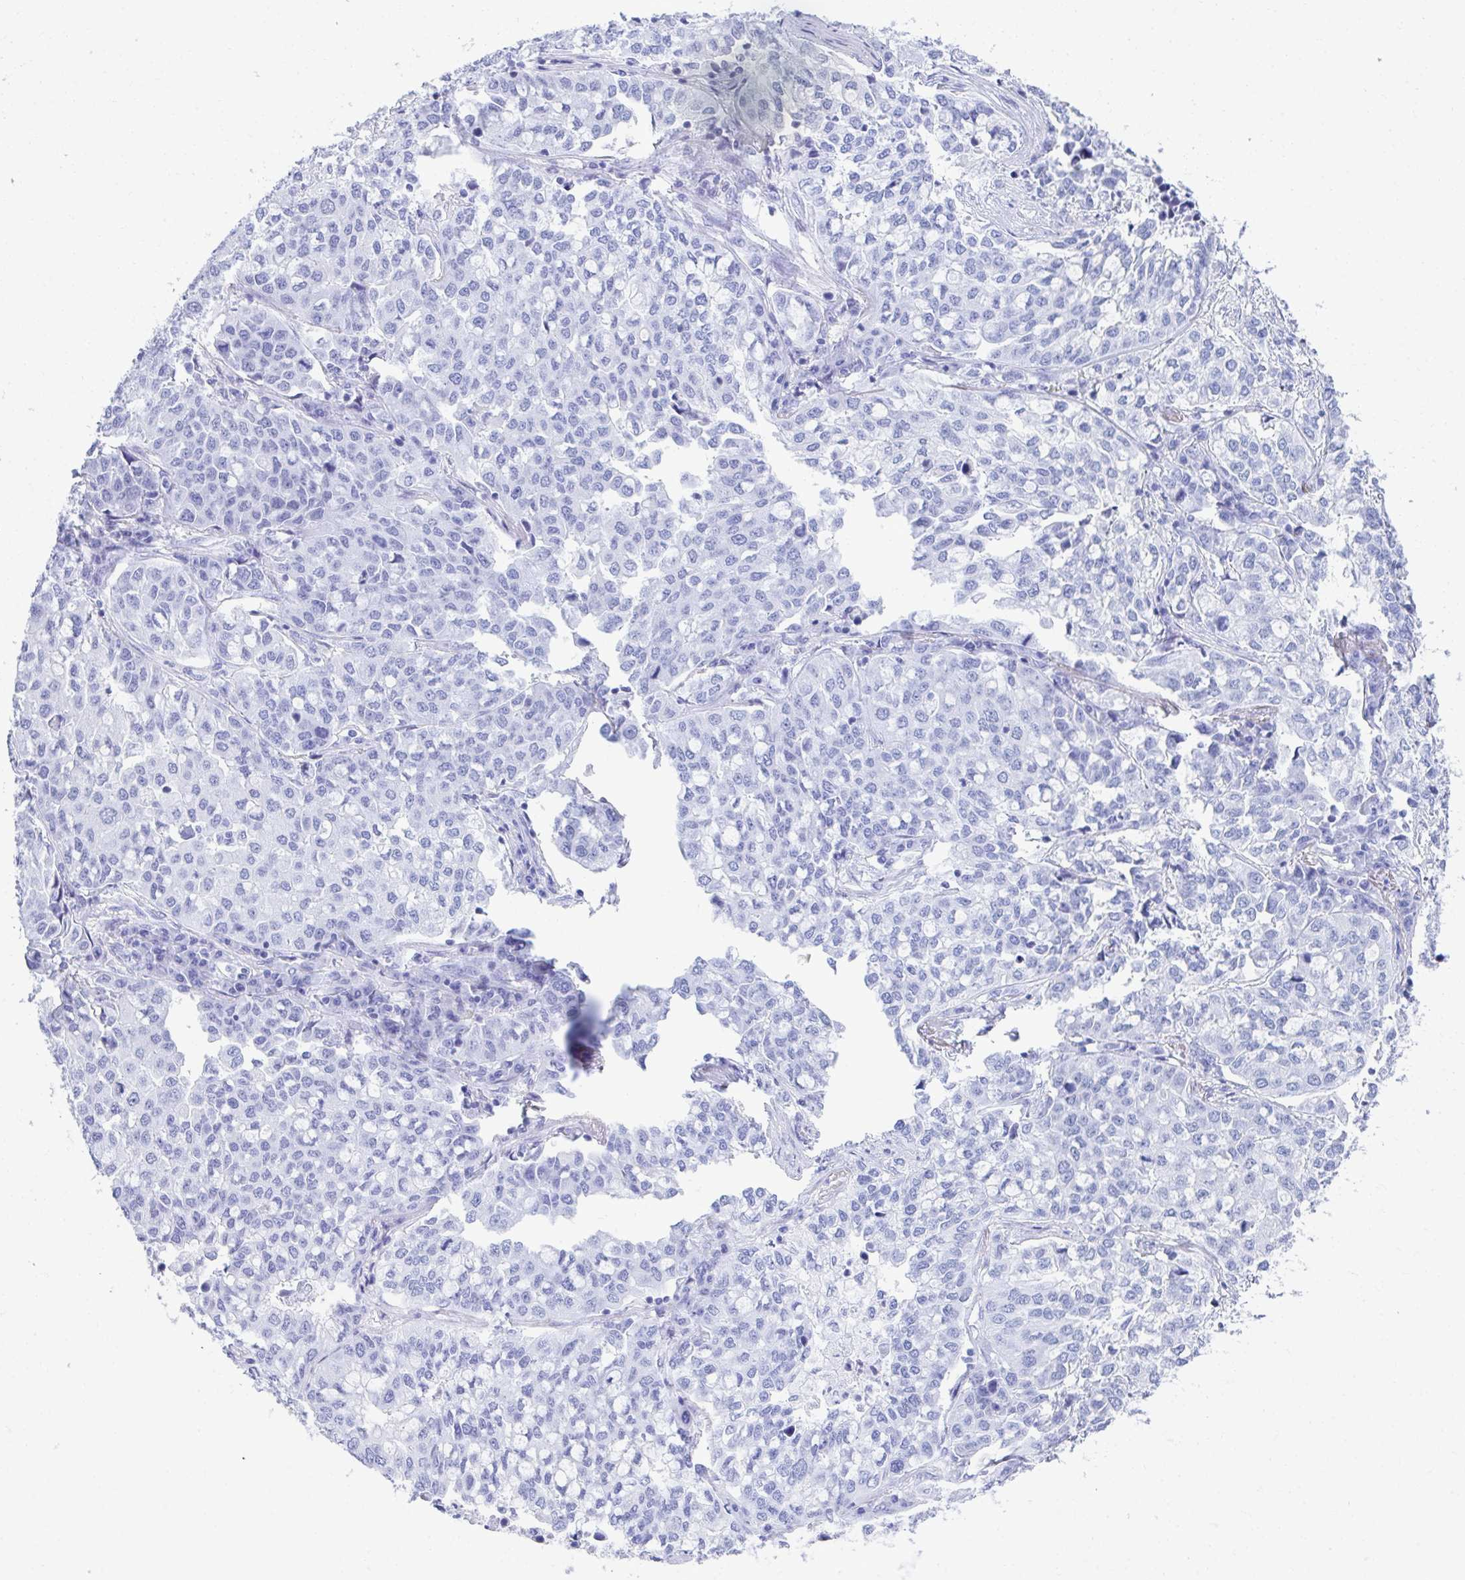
{"staining": {"intensity": "negative", "quantity": "none", "location": "none"}, "tissue": "lung cancer", "cell_type": "Tumor cells", "image_type": "cancer", "snomed": [{"axis": "morphology", "description": "Adenocarcinoma, NOS"}, {"axis": "morphology", "description": "Adenocarcinoma, metastatic, NOS"}, {"axis": "topography", "description": "Lymph node"}, {"axis": "topography", "description": "Lung"}], "caption": "High magnification brightfield microscopy of lung adenocarcinoma stained with DAB (3,3'-diaminobenzidine) (brown) and counterstained with hematoxylin (blue): tumor cells show no significant expression. The staining was performed using DAB (3,3'-diaminobenzidine) to visualize the protein expression in brown, while the nuclei were stained in blue with hematoxylin (Magnification: 20x).", "gene": "CD7", "patient": {"sex": "female", "age": 65}}